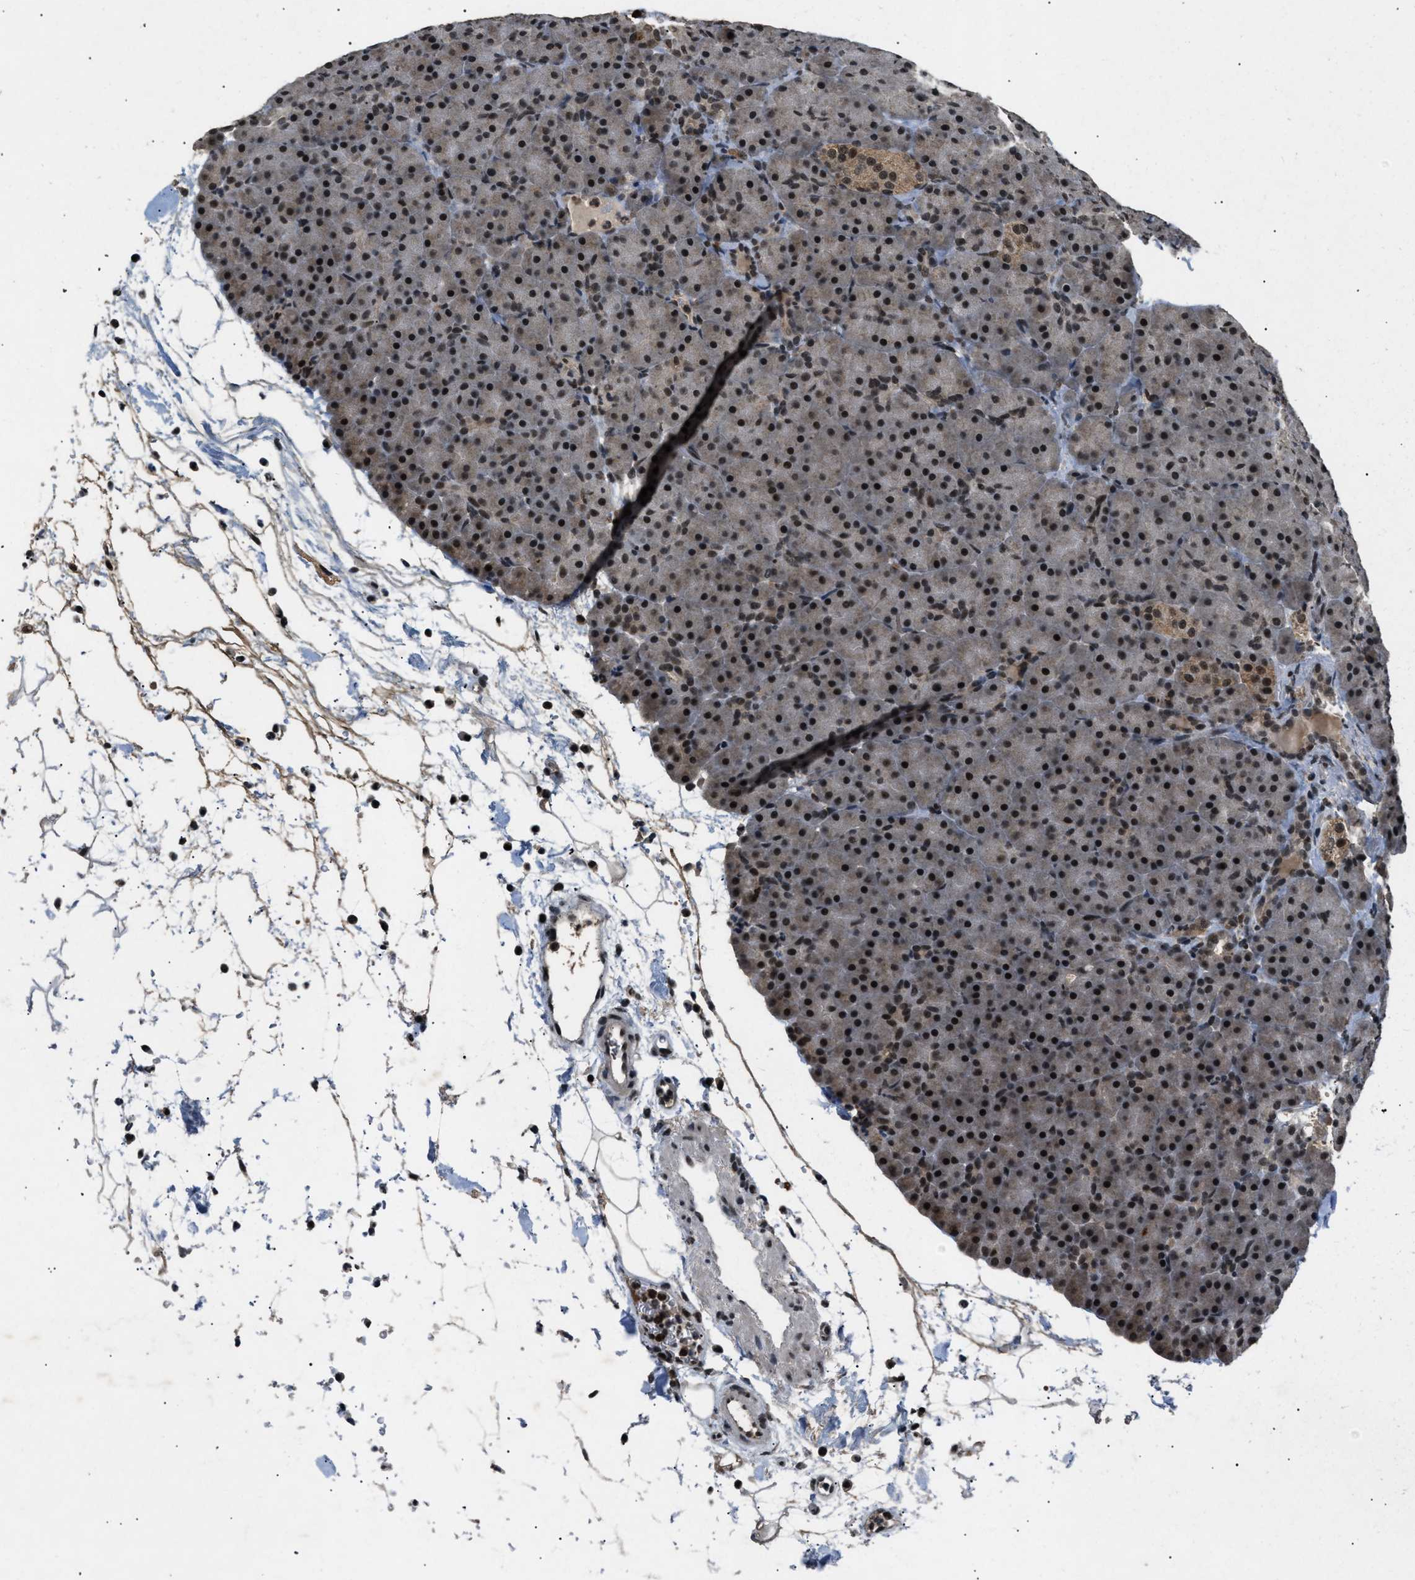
{"staining": {"intensity": "strong", "quantity": ">75%", "location": "nuclear"}, "tissue": "pancreas", "cell_type": "Exocrine glandular cells", "image_type": "normal", "snomed": [{"axis": "morphology", "description": "Normal tissue, NOS"}, {"axis": "topography", "description": "Pancreas"}], "caption": "Approximately >75% of exocrine glandular cells in unremarkable pancreas reveal strong nuclear protein positivity as visualized by brown immunohistochemical staining.", "gene": "RBM5", "patient": {"sex": "male", "age": 66}}